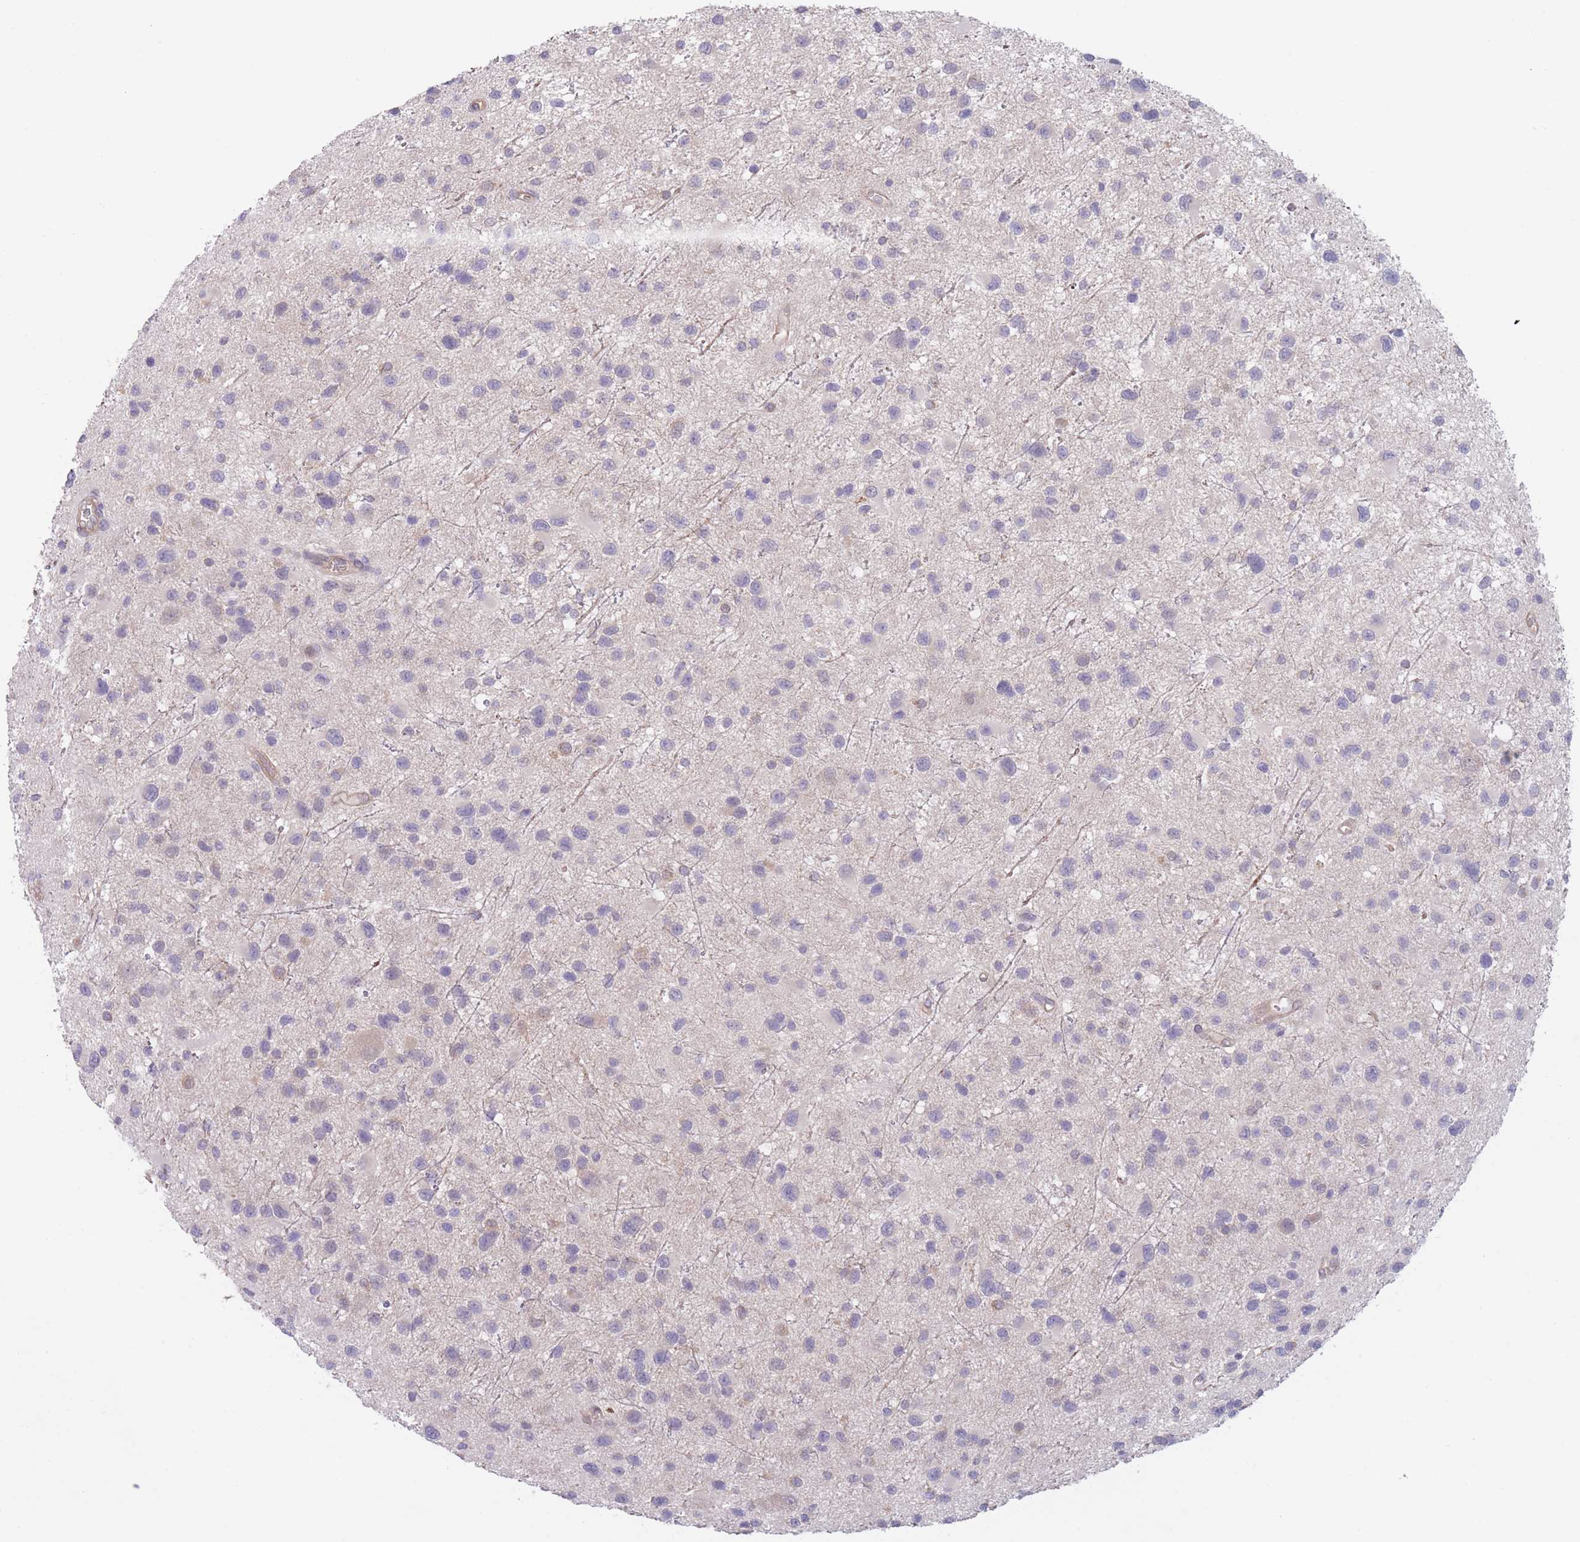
{"staining": {"intensity": "negative", "quantity": "none", "location": "none"}, "tissue": "glioma", "cell_type": "Tumor cells", "image_type": "cancer", "snomed": [{"axis": "morphology", "description": "Glioma, malignant, Low grade"}, {"axis": "topography", "description": "Brain"}], "caption": "Immunohistochemical staining of human glioma shows no significant expression in tumor cells.", "gene": "ZNF281", "patient": {"sex": "female", "age": 32}}